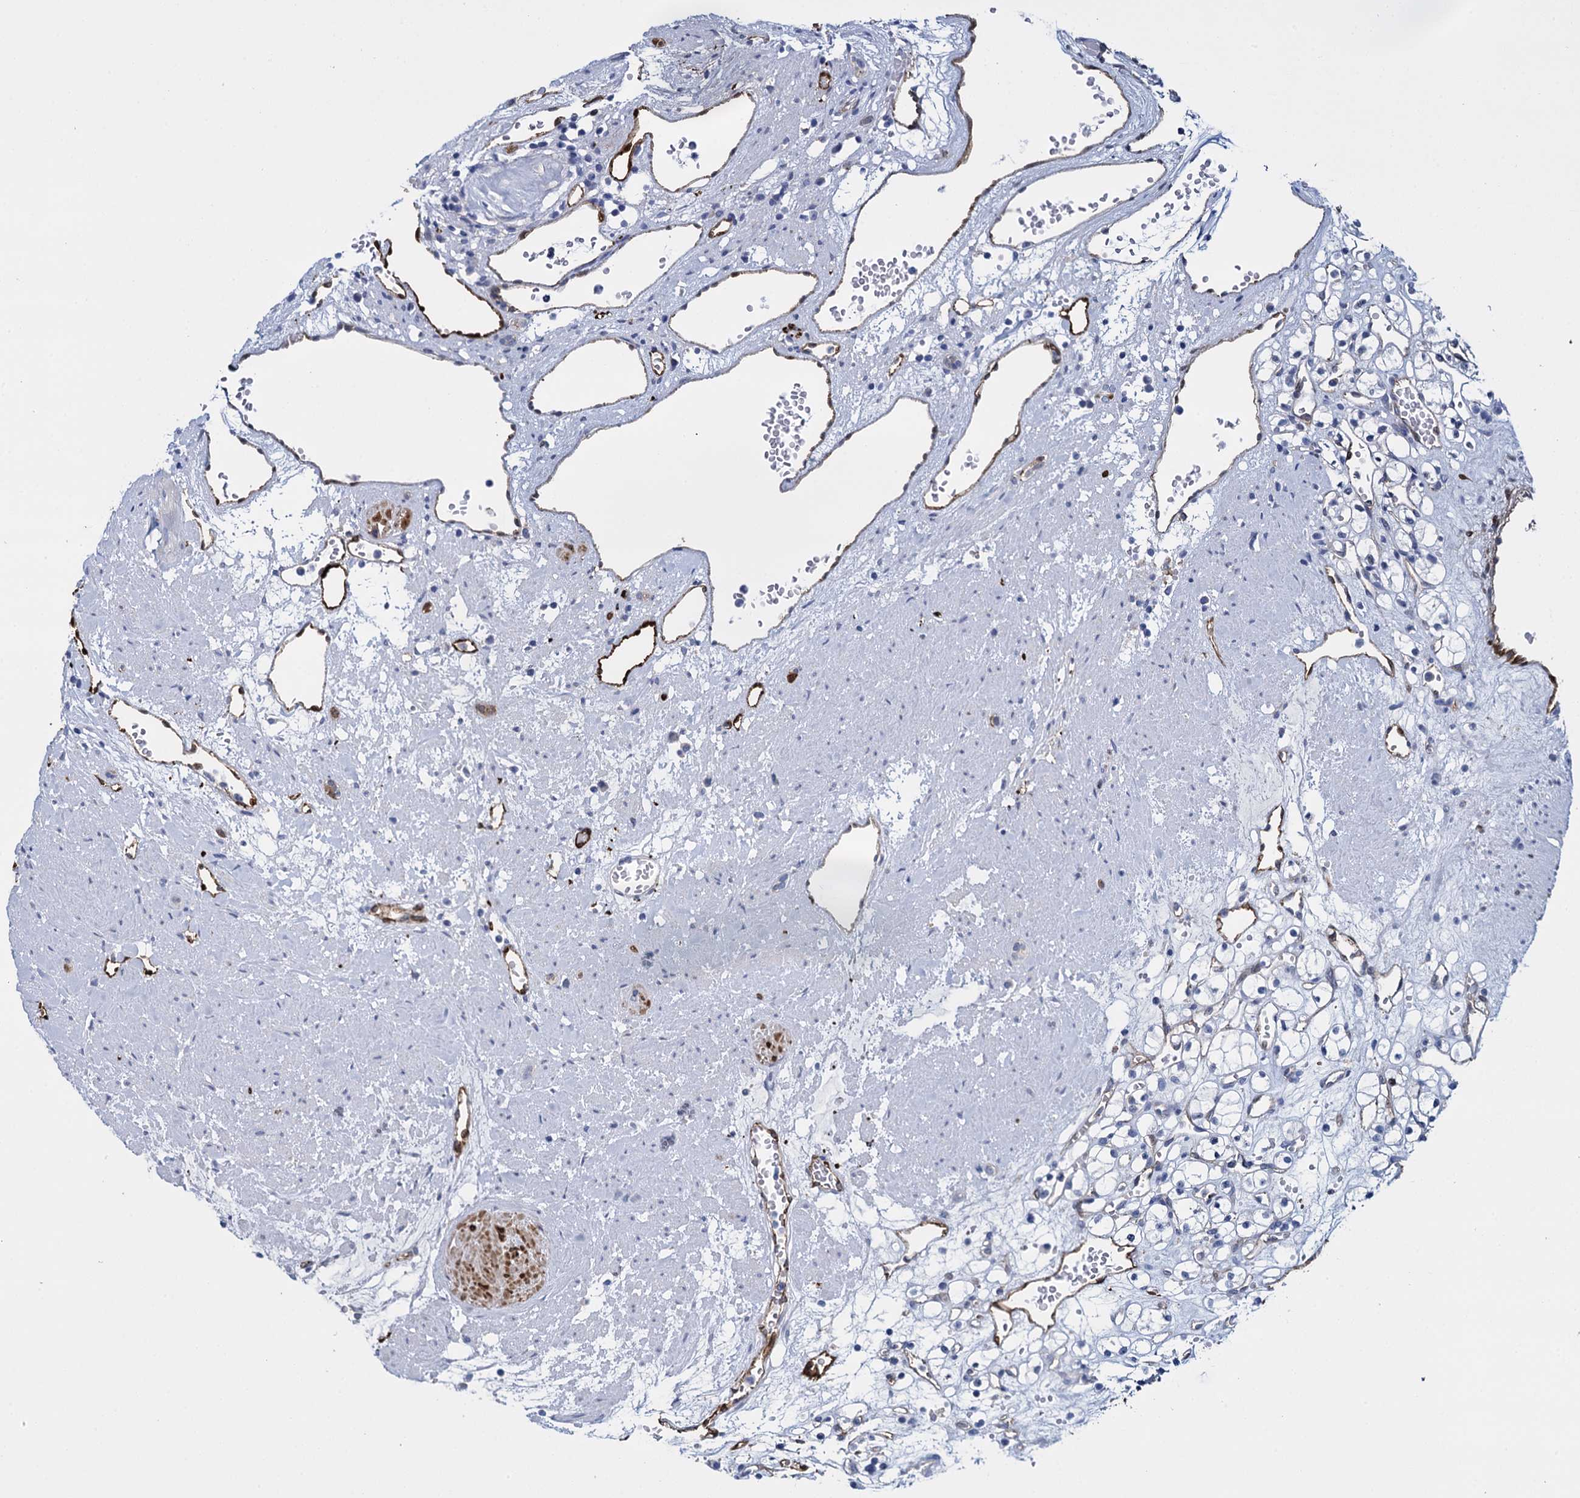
{"staining": {"intensity": "negative", "quantity": "none", "location": "none"}, "tissue": "renal cancer", "cell_type": "Tumor cells", "image_type": "cancer", "snomed": [{"axis": "morphology", "description": "Adenocarcinoma, NOS"}, {"axis": "topography", "description": "Kidney"}], "caption": "Immunohistochemistry (IHC) micrograph of neoplastic tissue: human adenocarcinoma (renal) stained with DAB (3,3'-diaminobenzidine) demonstrates no significant protein staining in tumor cells.", "gene": "SNCG", "patient": {"sex": "female", "age": 59}}